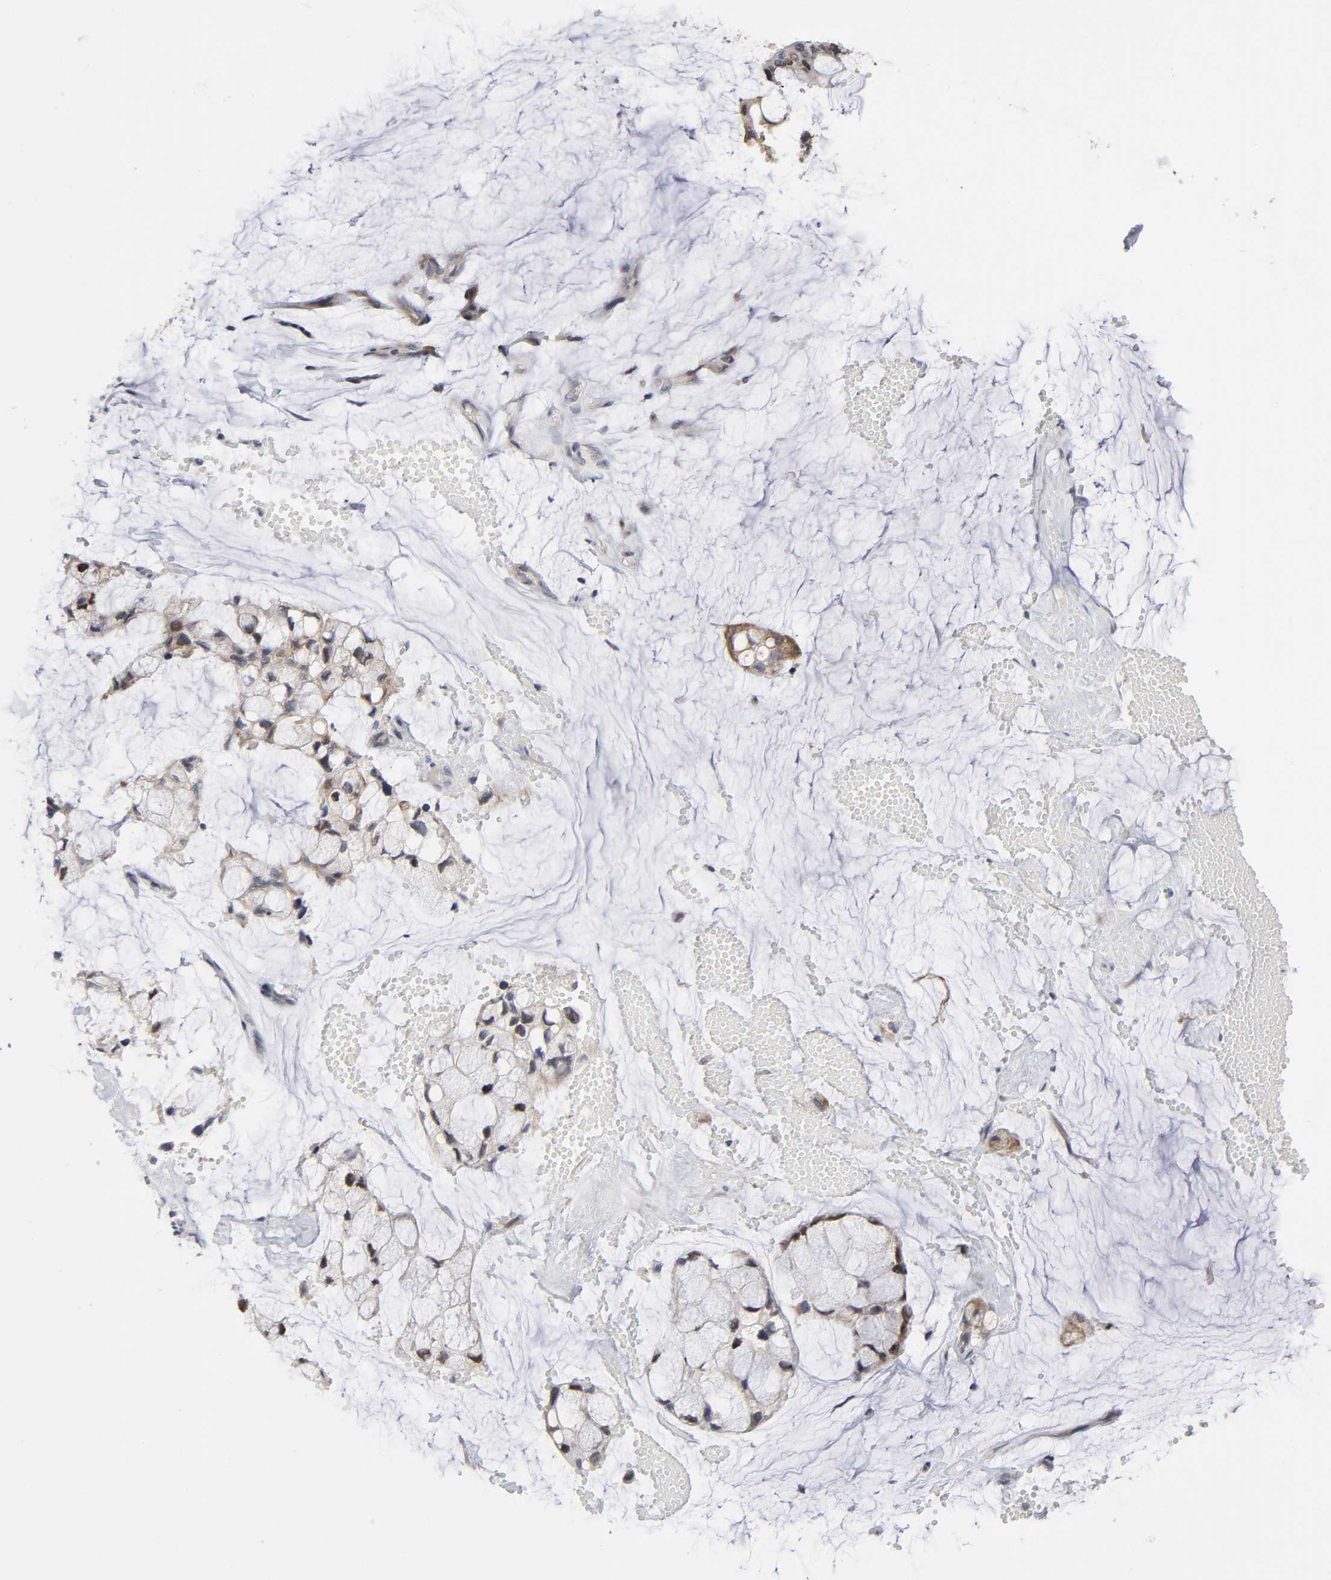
{"staining": {"intensity": "moderate", "quantity": ">75%", "location": "cytoplasmic/membranous,nuclear"}, "tissue": "ovarian cancer", "cell_type": "Tumor cells", "image_type": "cancer", "snomed": [{"axis": "morphology", "description": "Cystadenocarcinoma, mucinous, NOS"}, {"axis": "topography", "description": "Ovary"}], "caption": "Immunohistochemical staining of ovarian cancer (mucinous cystadenocarcinoma) reveals medium levels of moderate cytoplasmic/membranous and nuclear protein expression in about >75% of tumor cells.", "gene": "HNF4A", "patient": {"sex": "female", "age": 39}}